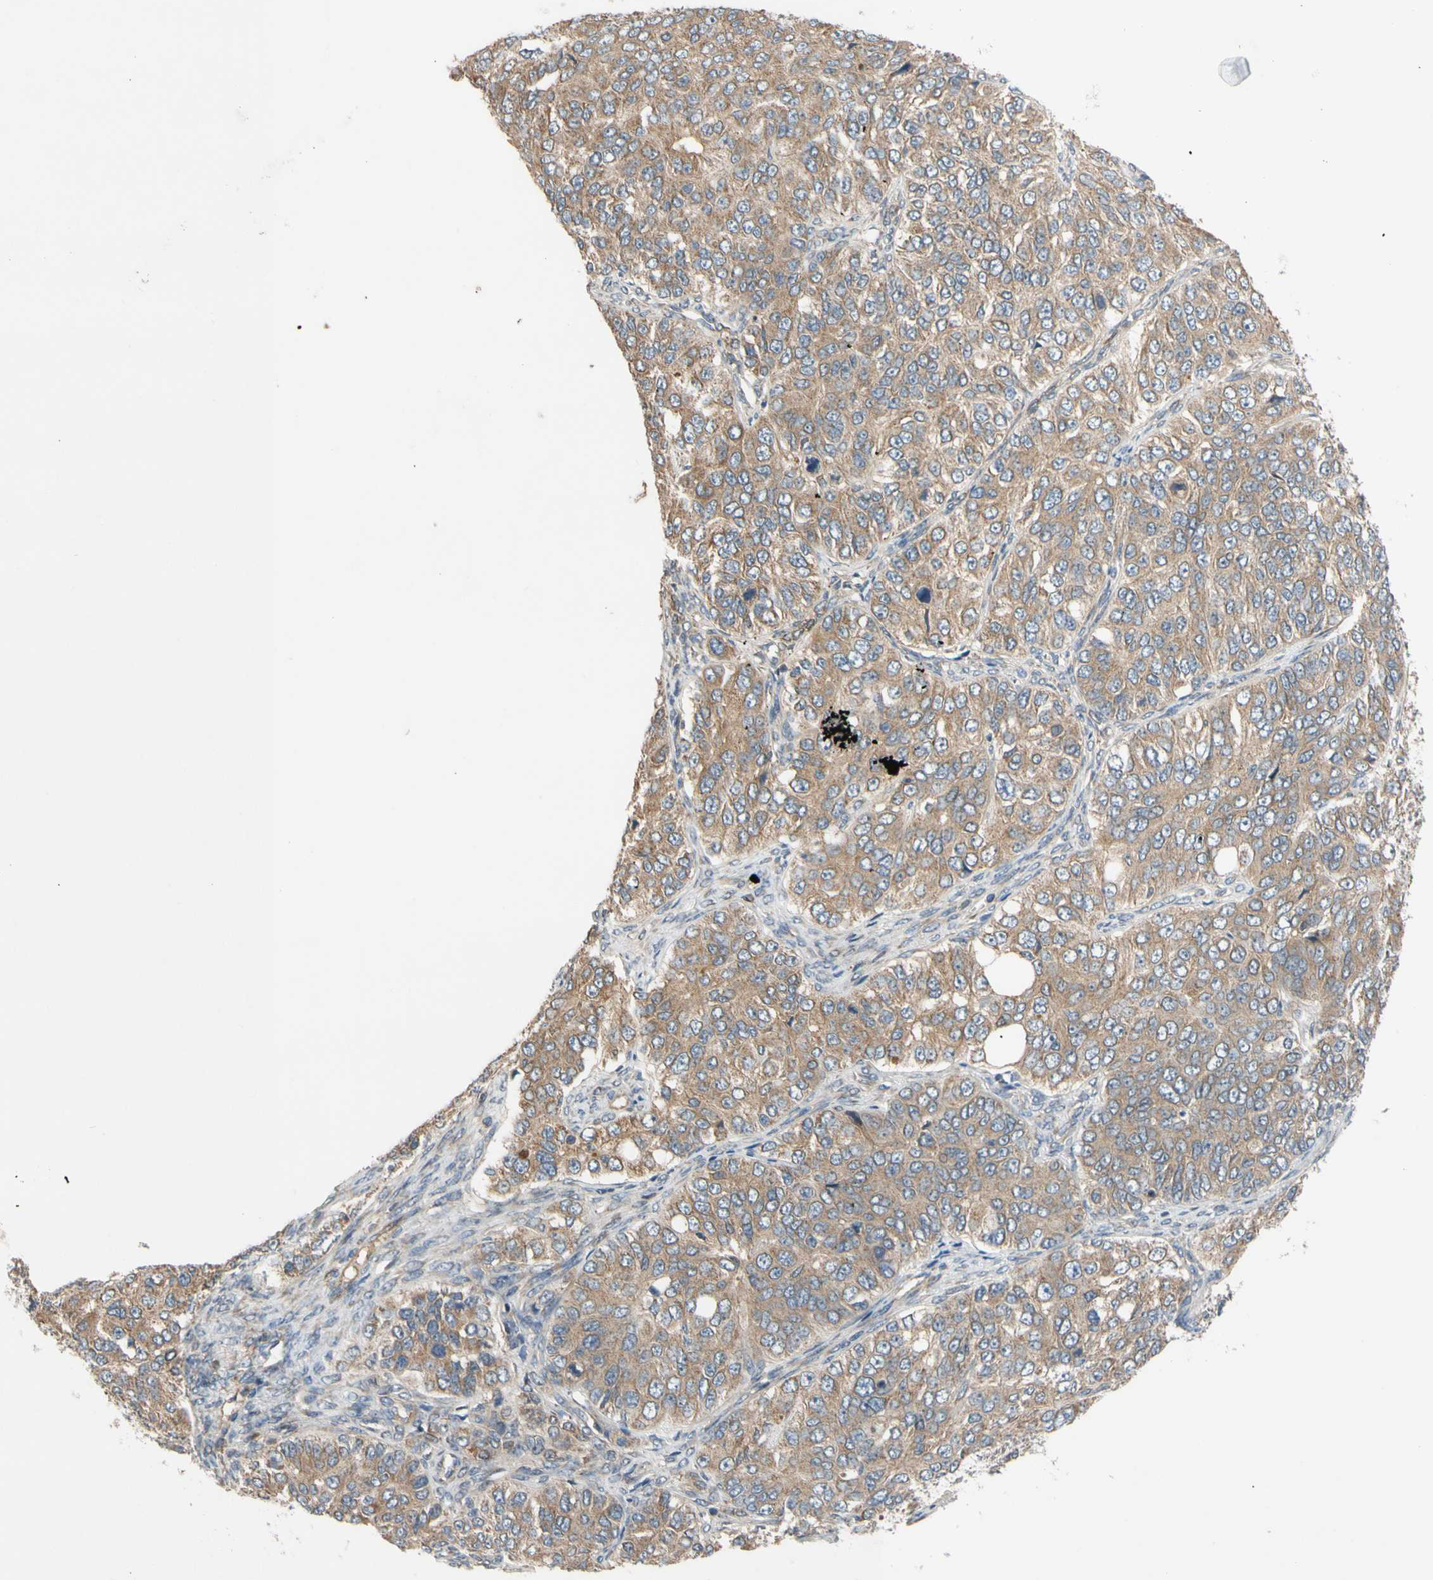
{"staining": {"intensity": "moderate", "quantity": ">75%", "location": "cytoplasmic/membranous"}, "tissue": "ovarian cancer", "cell_type": "Tumor cells", "image_type": "cancer", "snomed": [{"axis": "morphology", "description": "Carcinoma, endometroid"}, {"axis": "topography", "description": "Ovary"}], "caption": "Ovarian cancer stained with a protein marker shows moderate staining in tumor cells.", "gene": "MBTPS2", "patient": {"sex": "female", "age": 51}}